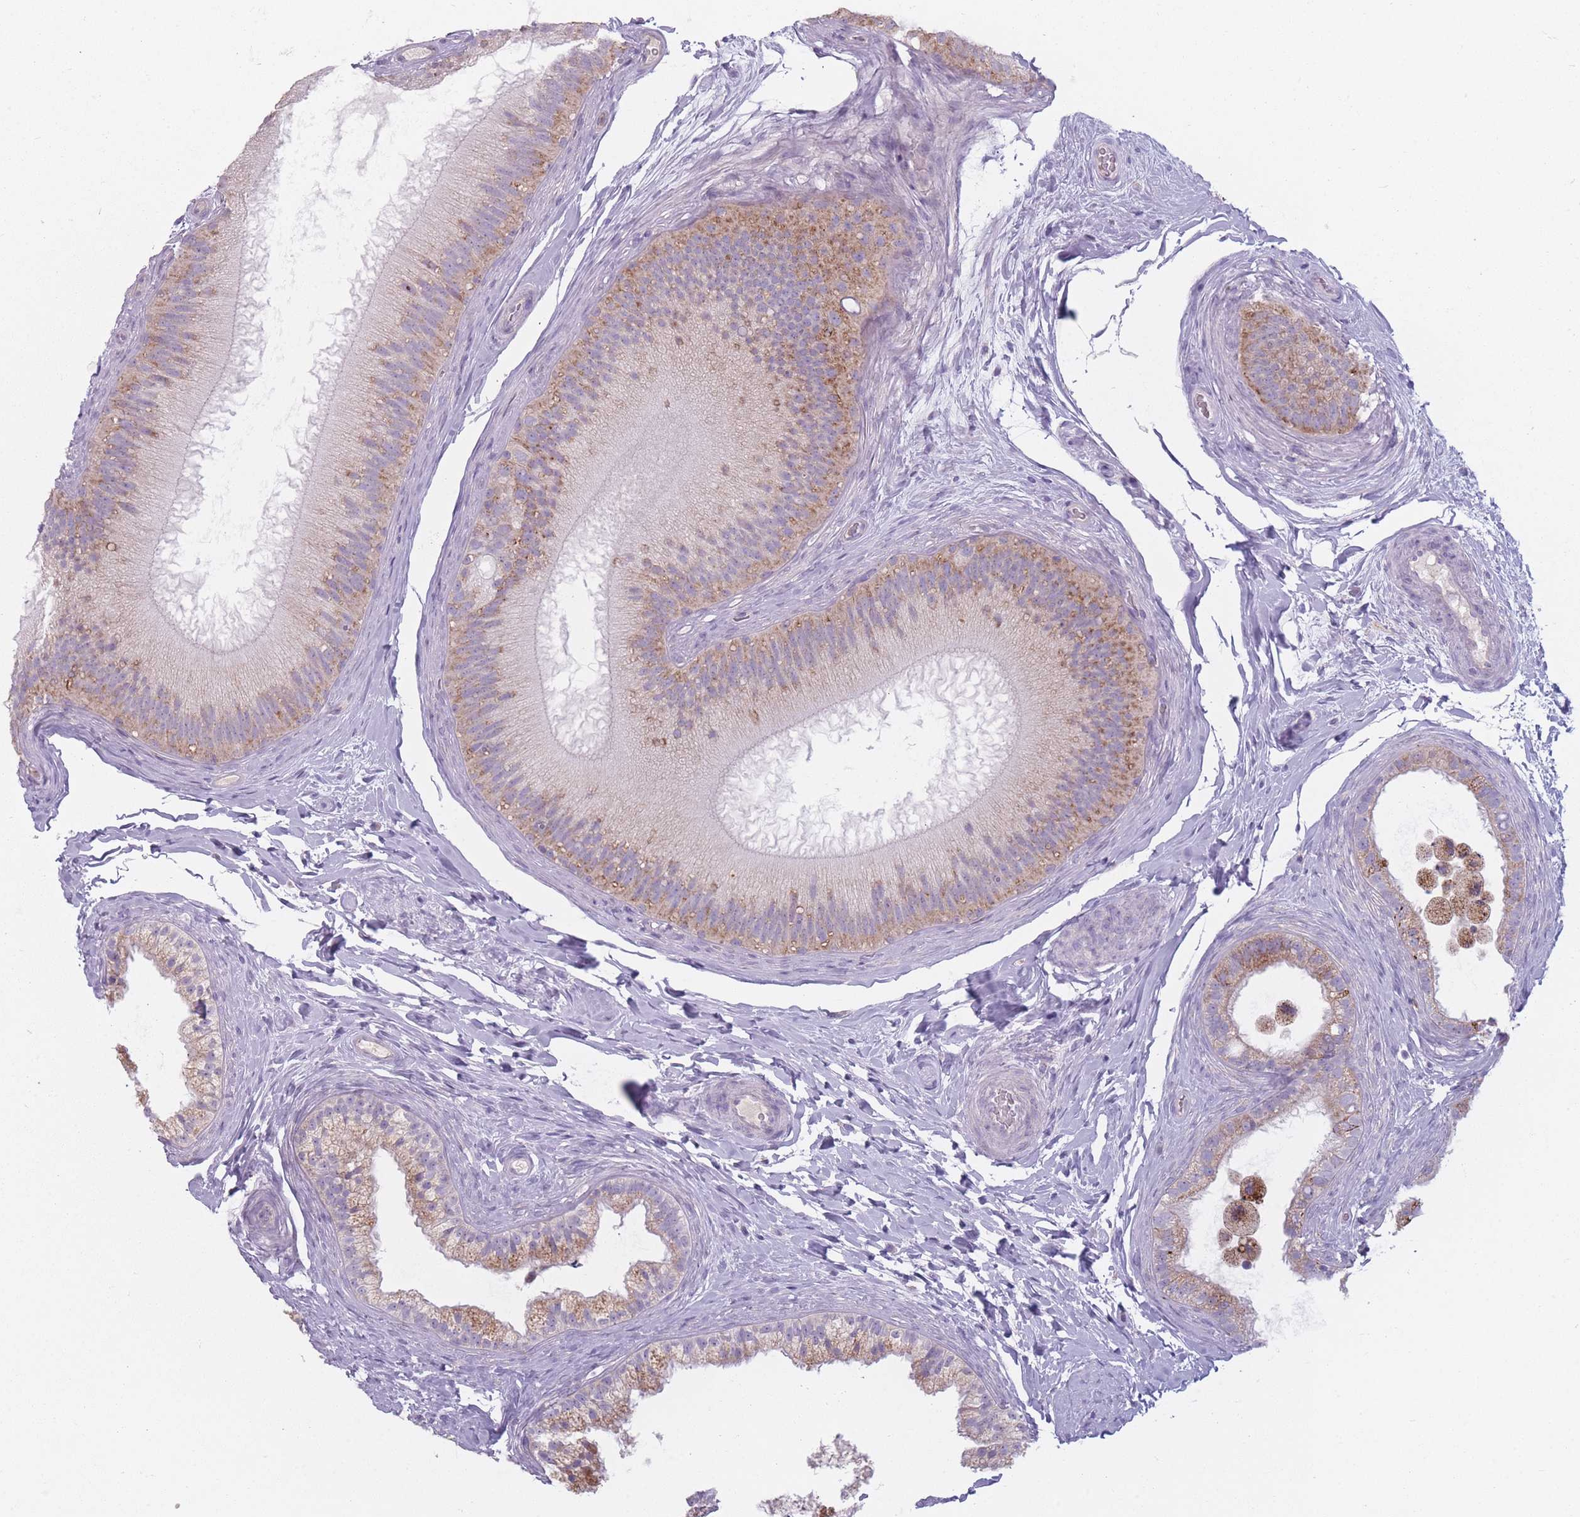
{"staining": {"intensity": "moderate", "quantity": "25%-75%", "location": "cytoplasmic/membranous"}, "tissue": "epididymis", "cell_type": "Glandular cells", "image_type": "normal", "snomed": [{"axis": "morphology", "description": "Normal tissue, NOS"}, {"axis": "topography", "description": "Epididymis"}], "caption": "DAB immunohistochemical staining of benign human epididymis demonstrates moderate cytoplasmic/membranous protein staining in about 25%-75% of glandular cells.", "gene": "PEX11B", "patient": {"sex": "male", "age": 45}}